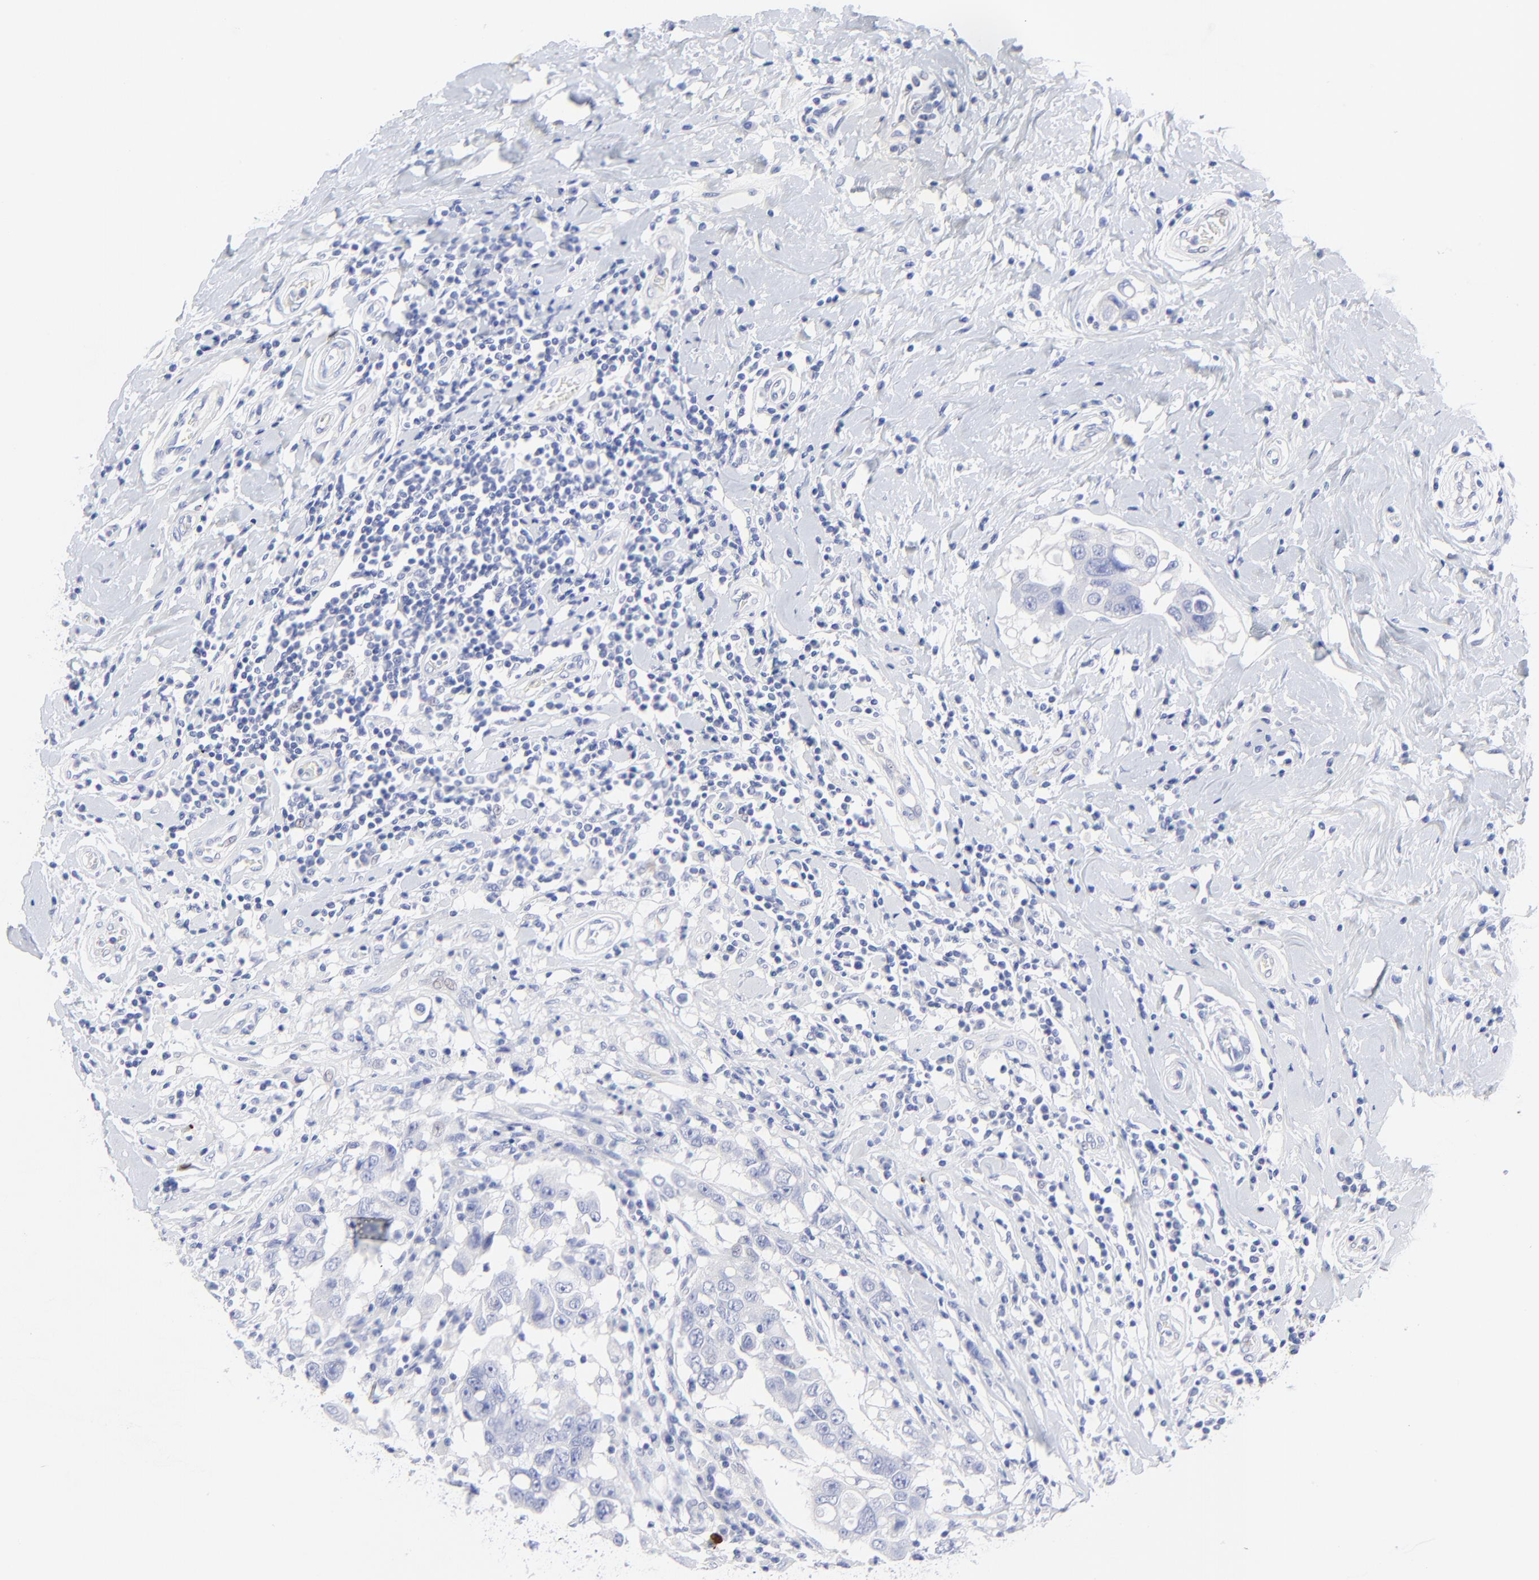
{"staining": {"intensity": "negative", "quantity": "none", "location": "none"}, "tissue": "breast cancer", "cell_type": "Tumor cells", "image_type": "cancer", "snomed": [{"axis": "morphology", "description": "Duct carcinoma"}, {"axis": "topography", "description": "Breast"}], "caption": "High magnification brightfield microscopy of invasive ductal carcinoma (breast) stained with DAB (brown) and counterstained with hematoxylin (blue): tumor cells show no significant positivity.", "gene": "PSD3", "patient": {"sex": "female", "age": 27}}